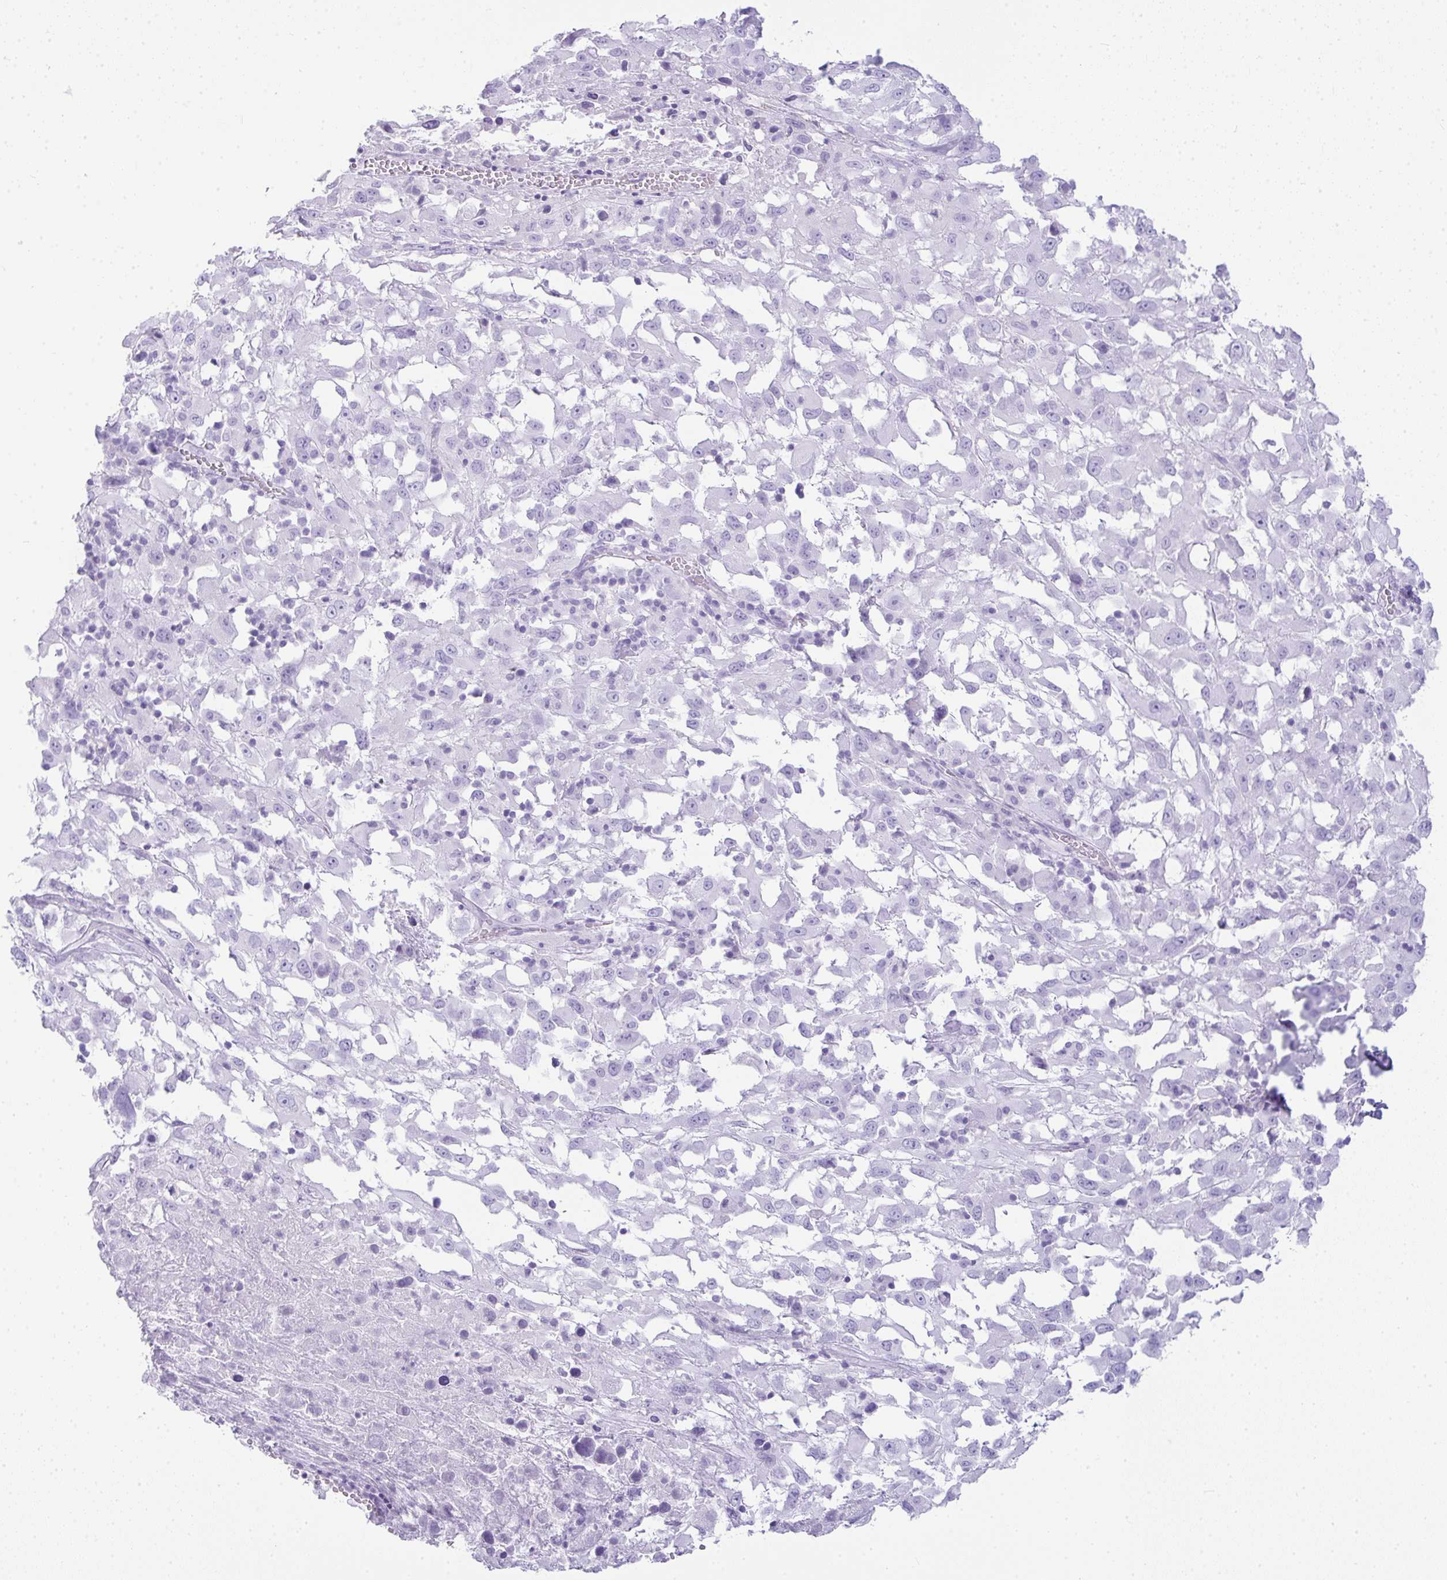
{"staining": {"intensity": "negative", "quantity": "none", "location": "none"}, "tissue": "melanoma", "cell_type": "Tumor cells", "image_type": "cancer", "snomed": [{"axis": "morphology", "description": "Malignant melanoma, Metastatic site"}, {"axis": "topography", "description": "Soft tissue"}], "caption": "Immunohistochemistry image of human malignant melanoma (metastatic site) stained for a protein (brown), which reveals no positivity in tumor cells.", "gene": "RASL10A", "patient": {"sex": "male", "age": 50}}